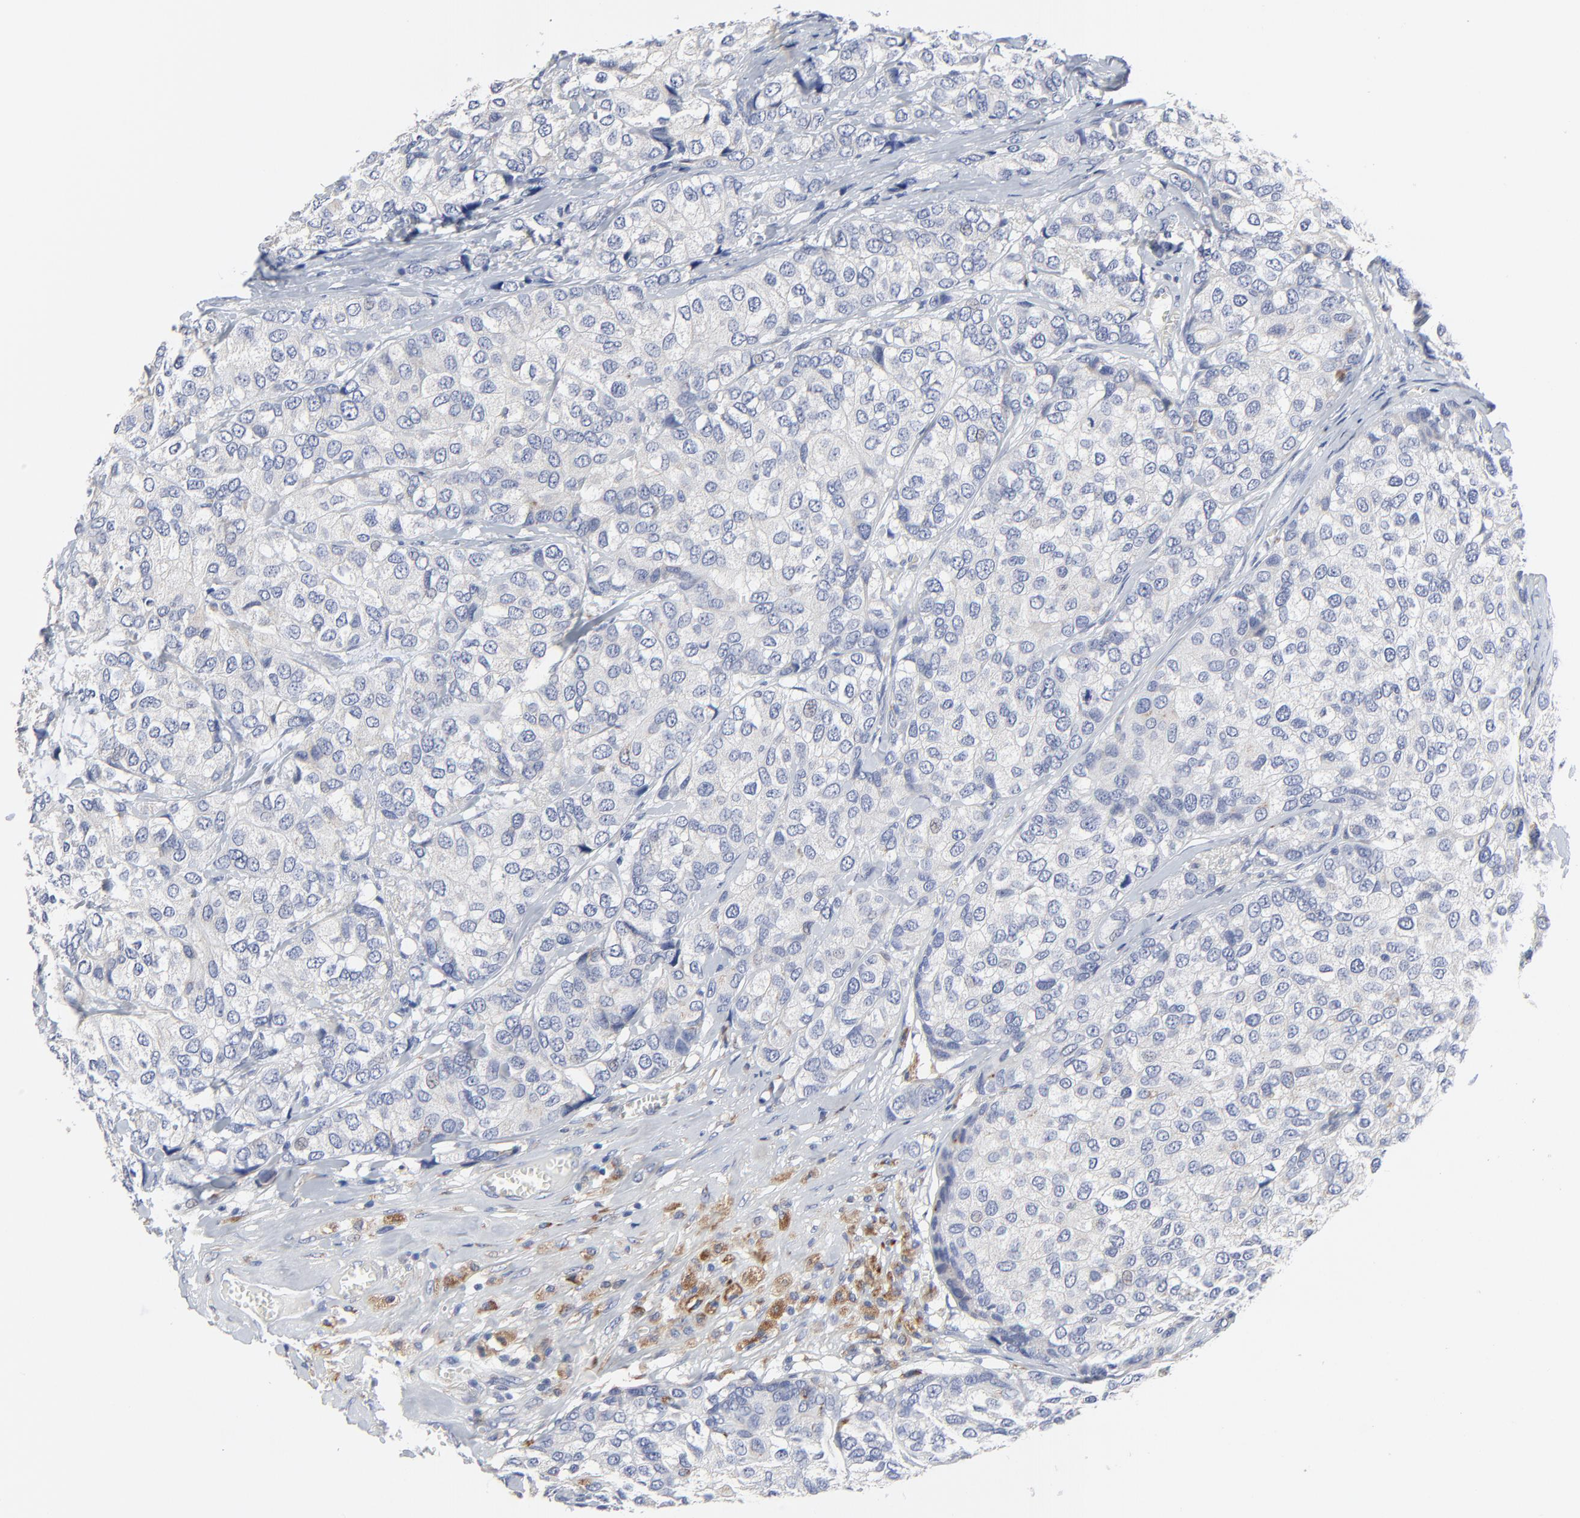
{"staining": {"intensity": "negative", "quantity": "none", "location": "none"}, "tissue": "breast cancer", "cell_type": "Tumor cells", "image_type": "cancer", "snomed": [{"axis": "morphology", "description": "Duct carcinoma"}, {"axis": "topography", "description": "Breast"}], "caption": "IHC image of breast invasive ductal carcinoma stained for a protein (brown), which exhibits no expression in tumor cells. (Stains: DAB immunohistochemistry (IHC) with hematoxylin counter stain, Microscopy: brightfield microscopy at high magnification).", "gene": "DHRSX", "patient": {"sex": "female", "age": 68}}